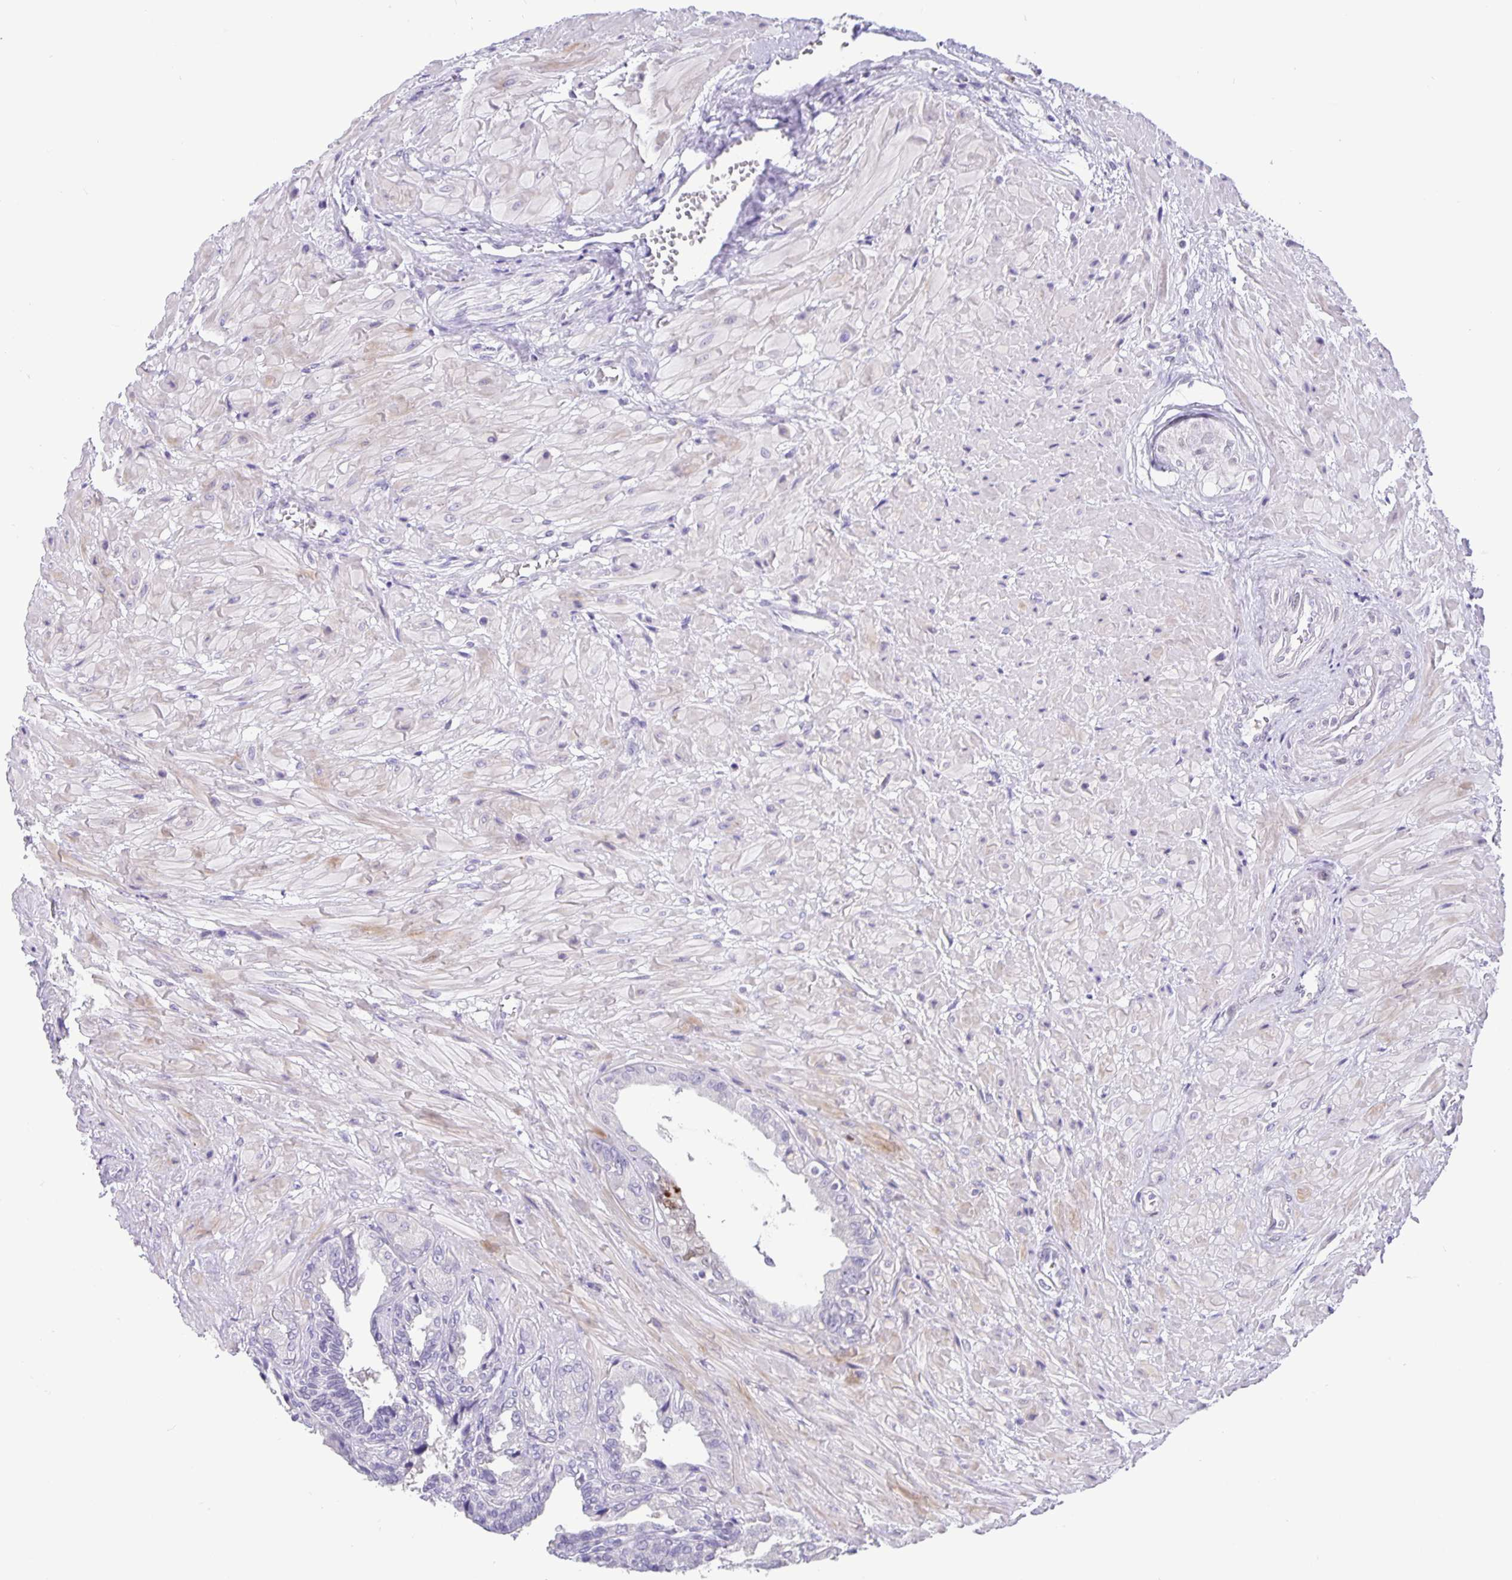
{"staining": {"intensity": "negative", "quantity": "none", "location": "none"}, "tissue": "seminal vesicle", "cell_type": "Glandular cells", "image_type": "normal", "snomed": [{"axis": "morphology", "description": "Normal tissue, NOS"}, {"axis": "topography", "description": "Seminal veicle"}], "caption": "DAB (3,3'-diaminobenzidine) immunohistochemical staining of unremarkable human seminal vesicle reveals no significant staining in glandular cells. (DAB immunohistochemistry (IHC) with hematoxylin counter stain).", "gene": "FOSL2", "patient": {"sex": "male", "age": 55}}